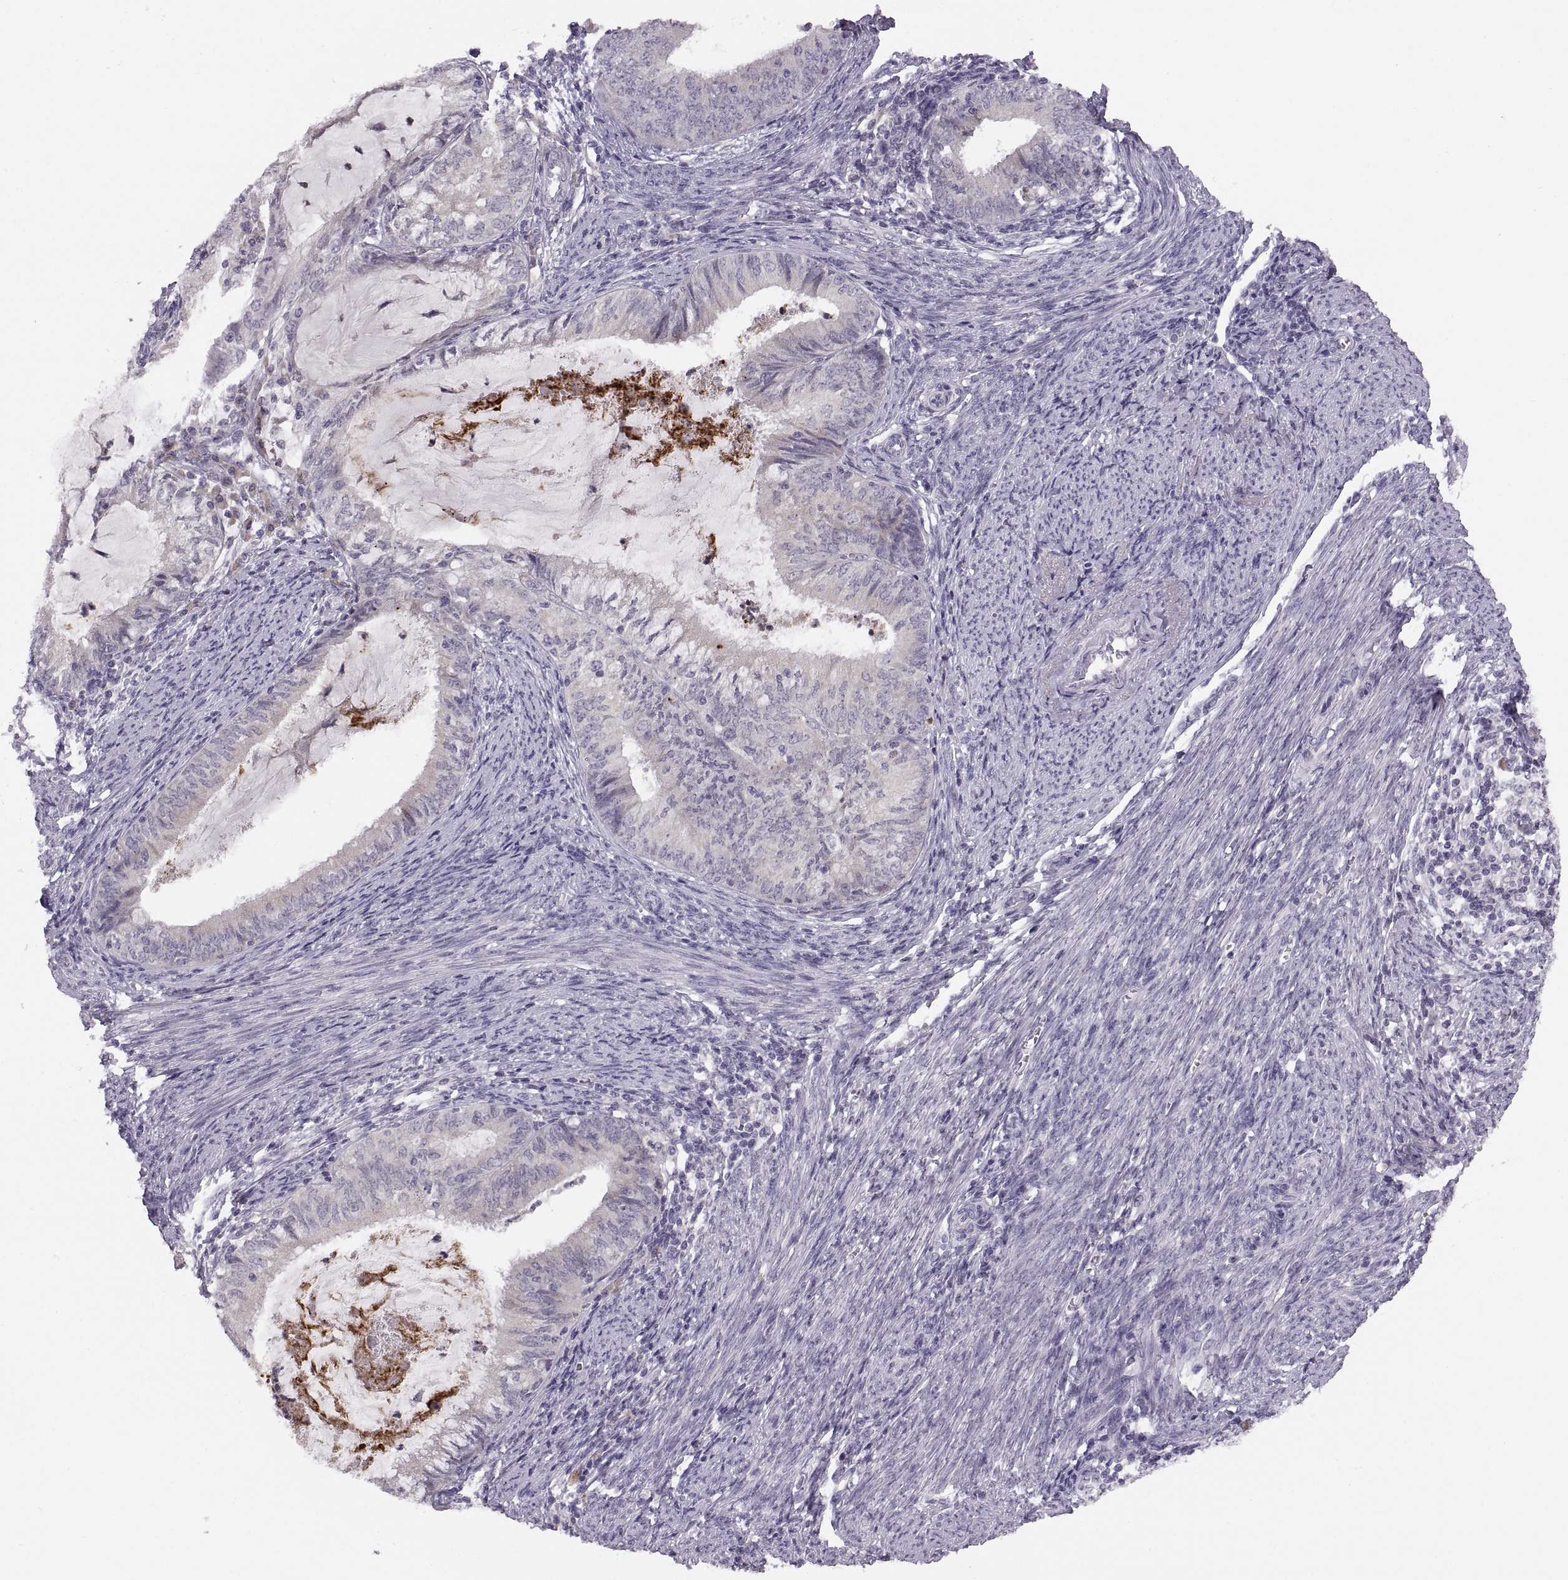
{"staining": {"intensity": "negative", "quantity": "none", "location": "none"}, "tissue": "endometrial cancer", "cell_type": "Tumor cells", "image_type": "cancer", "snomed": [{"axis": "morphology", "description": "Adenocarcinoma, NOS"}, {"axis": "topography", "description": "Endometrium"}], "caption": "DAB immunohistochemical staining of human adenocarcinoma (endometrial) displays no significant positivity in tumor cells. (Brightfield microscopy of DAB (3,3'-diaminobenzidine) immunohistochemistry (IHC) at high magnification).", "gene": "ADH6", "patient": {"sex": "female", "age": 57}}